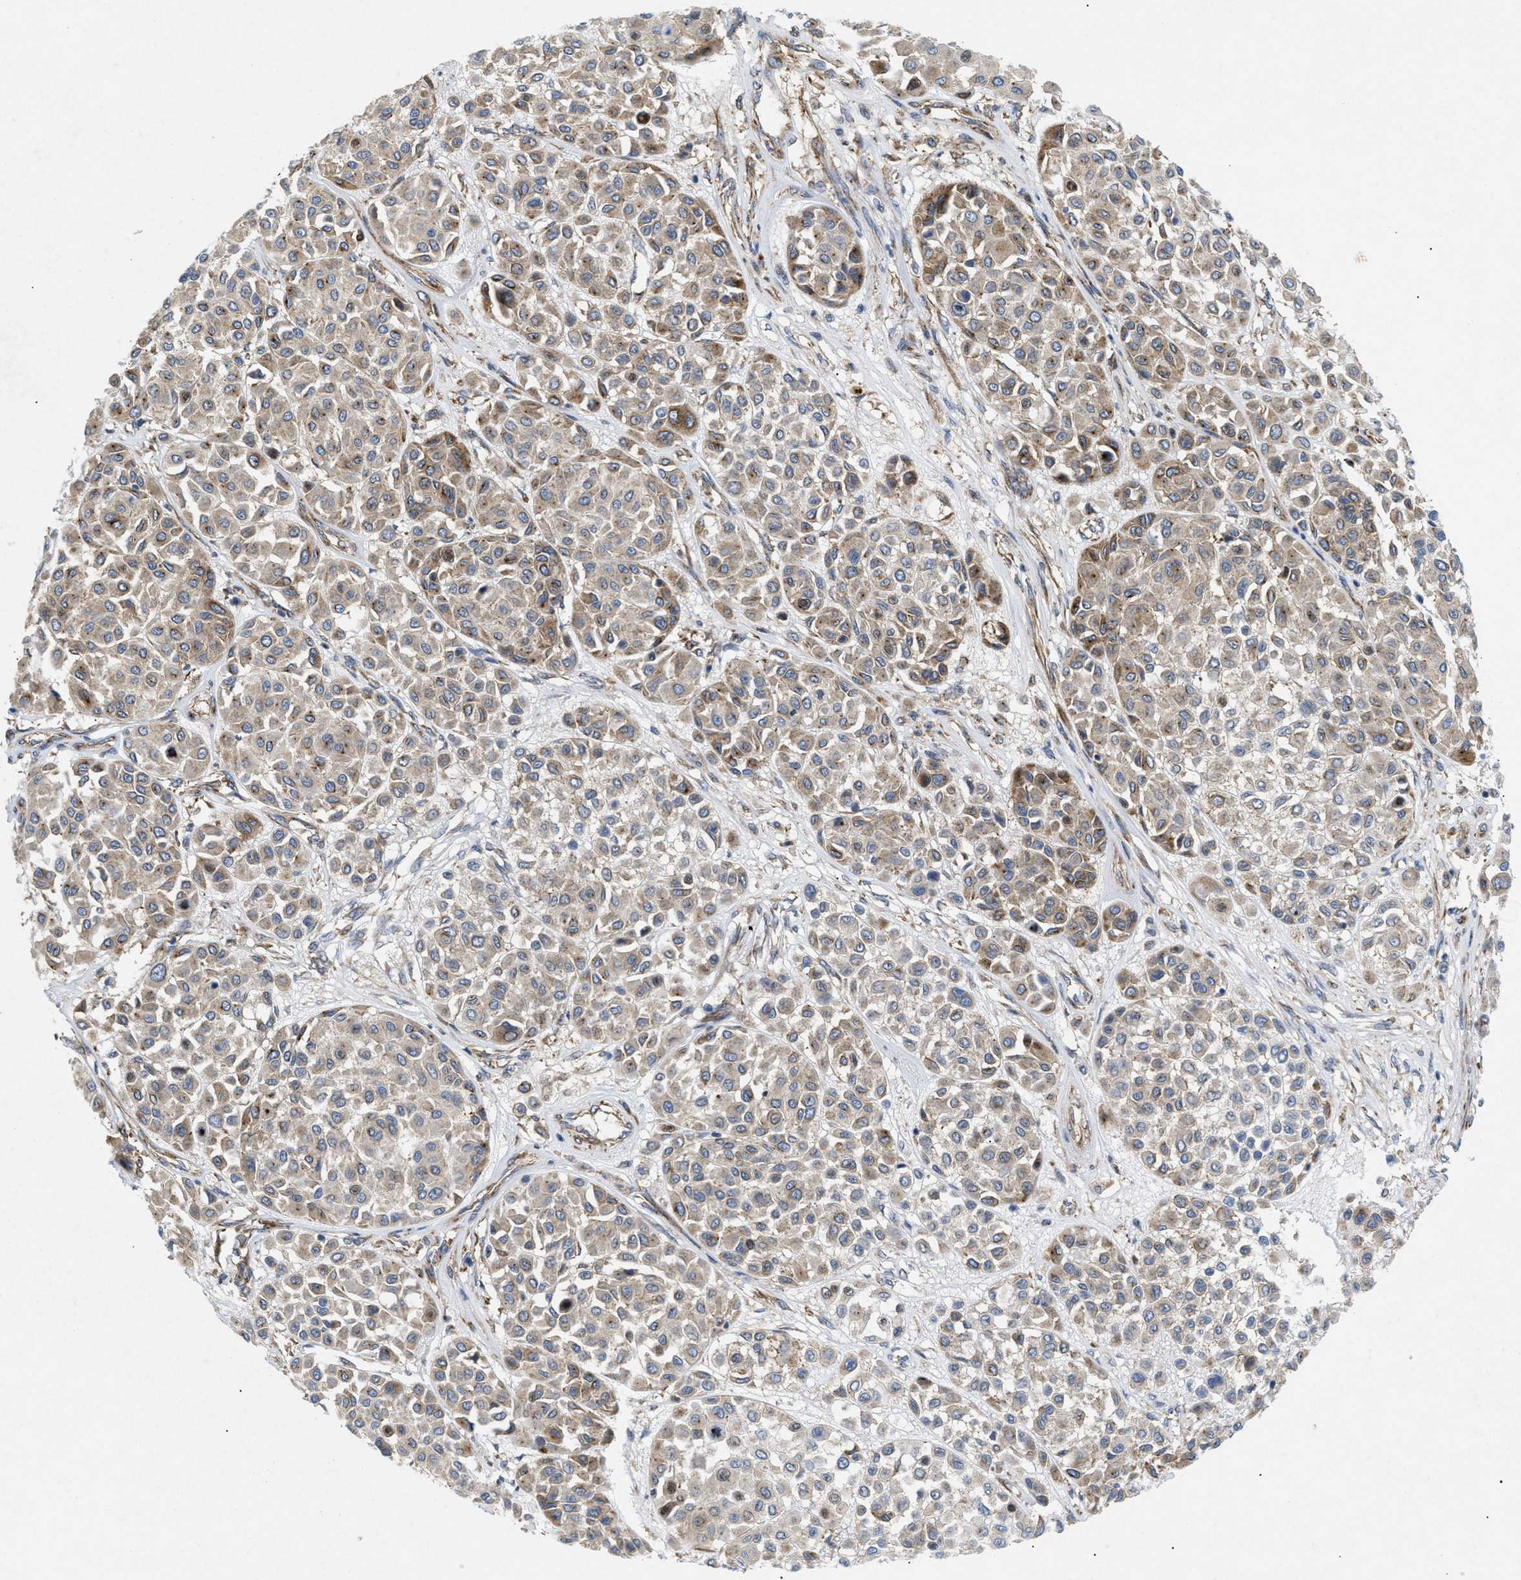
{"staining": {"intensity": "moderate", "quantity": "<25%", "location": "cytoplasmic/membranous"}, "tissue": "melanoma", "cell_type": "Tumor cells", "image_type": "cancer", "snomed": [{"axis": "morphology", "description": "Malignant melanoma, Metastatic site"}, {"axis": "topography", "description": "Soft tissue"}], "caption": "This is a micrograph of immunohistochemistry (IHC) staining of malignant melanoma (metastatic site), which shows moderate expression in the cytoplasmic/membranous of tumor cells.", "gene": "DCTN4", "patient": {"sex": "male", "age": 41}}